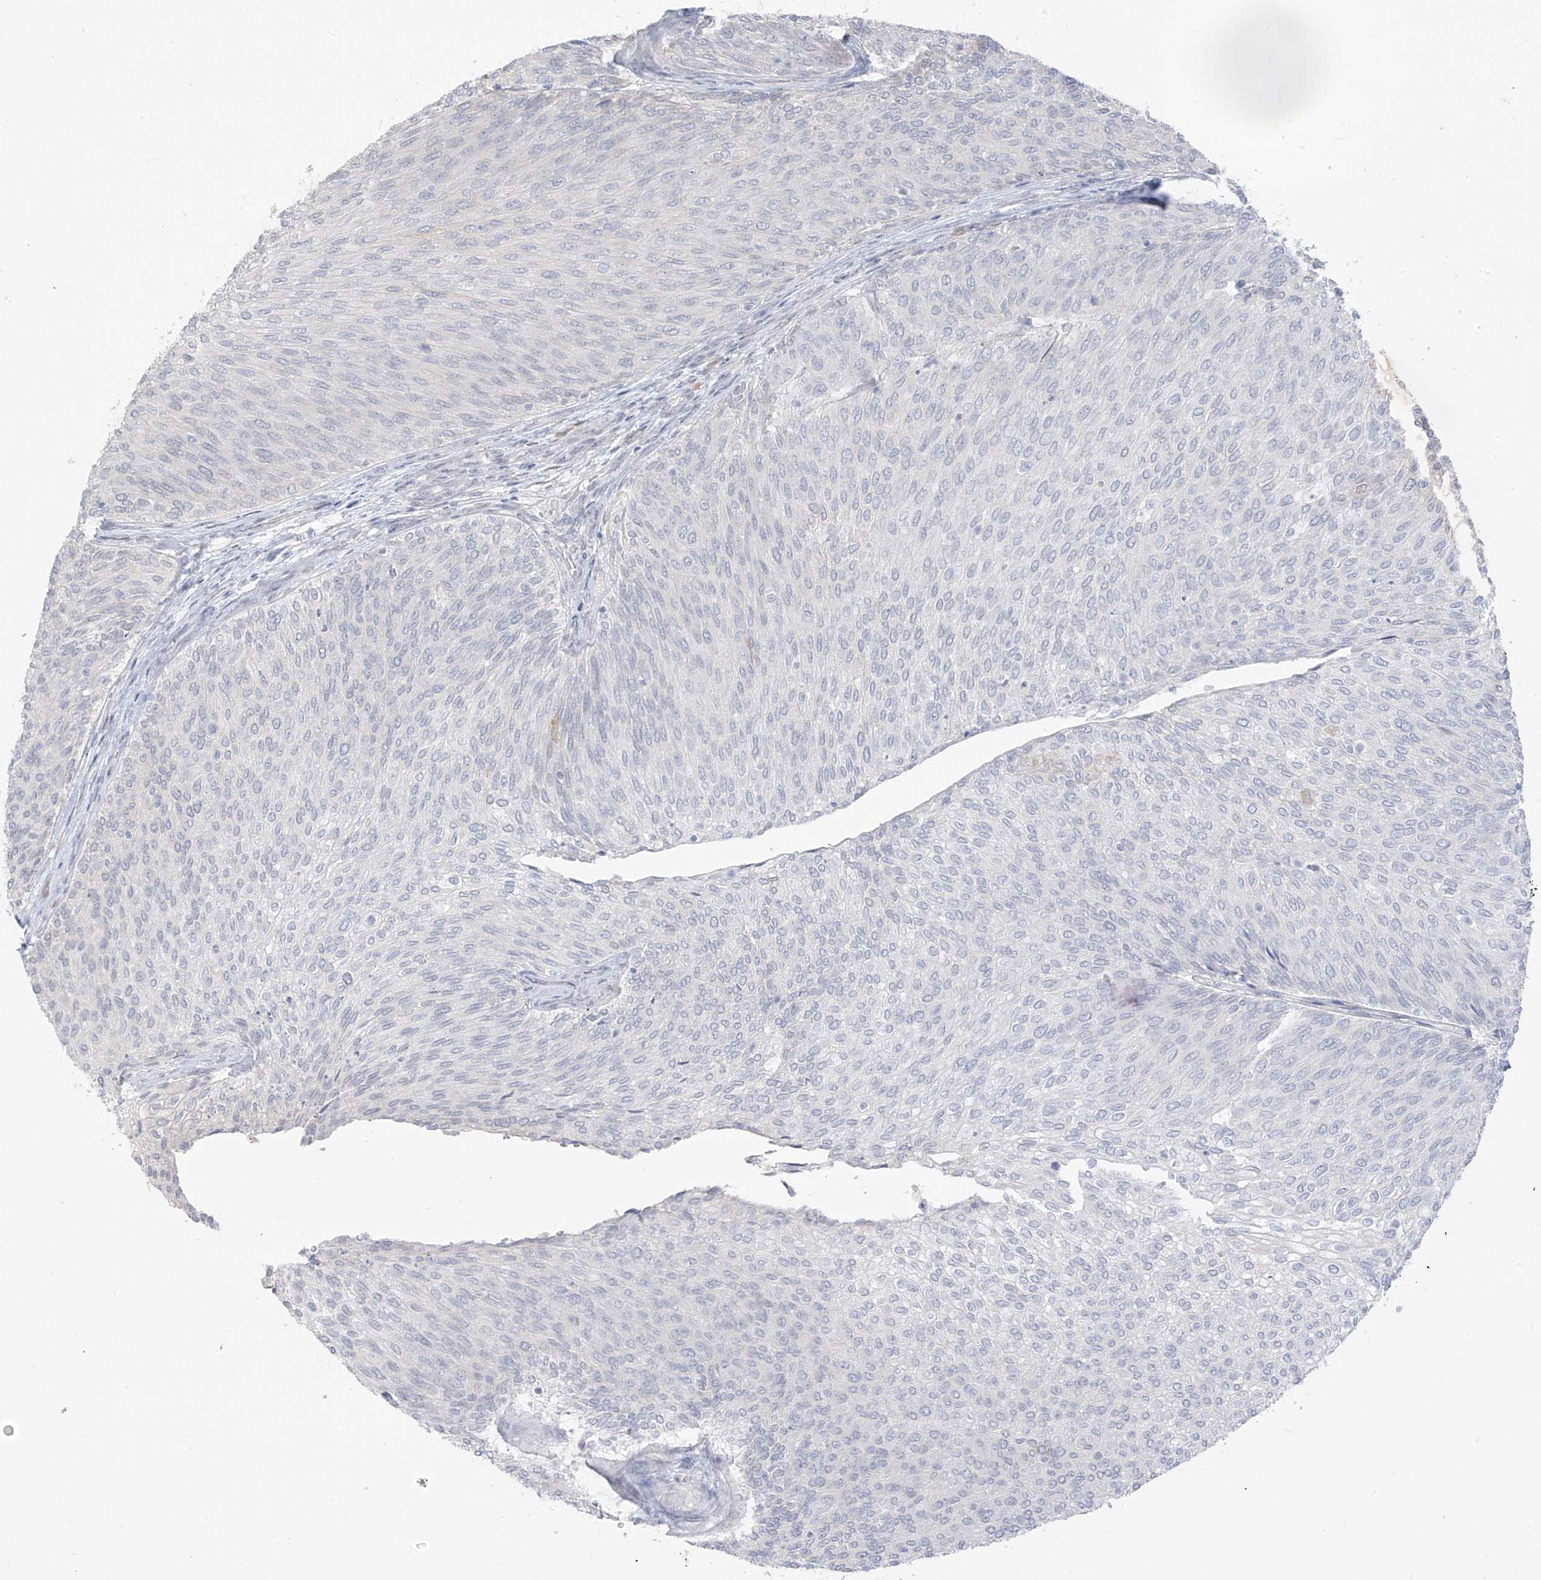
{"staining": {"intensity": "negative", "quantity": "none", "location": "none"}, "tissue": "urothelial cancer", "cell_type": "Tumor cells", "image_type": "cancer", "snomed": [{"axis": "morphology", "description": "Urothelial carcinoma, Low grade"}, {"axis": "topography", "description": "Urinary bladder"}], "caption": "Immunohistochemistry (IHC) histopathology image of neoplastic tissue: urothelial cancer stained with DAB shows no significant protein positivity in tumor cells.", "gene": "DCDC2", "patient": {"sex": "female", "age": 79}}